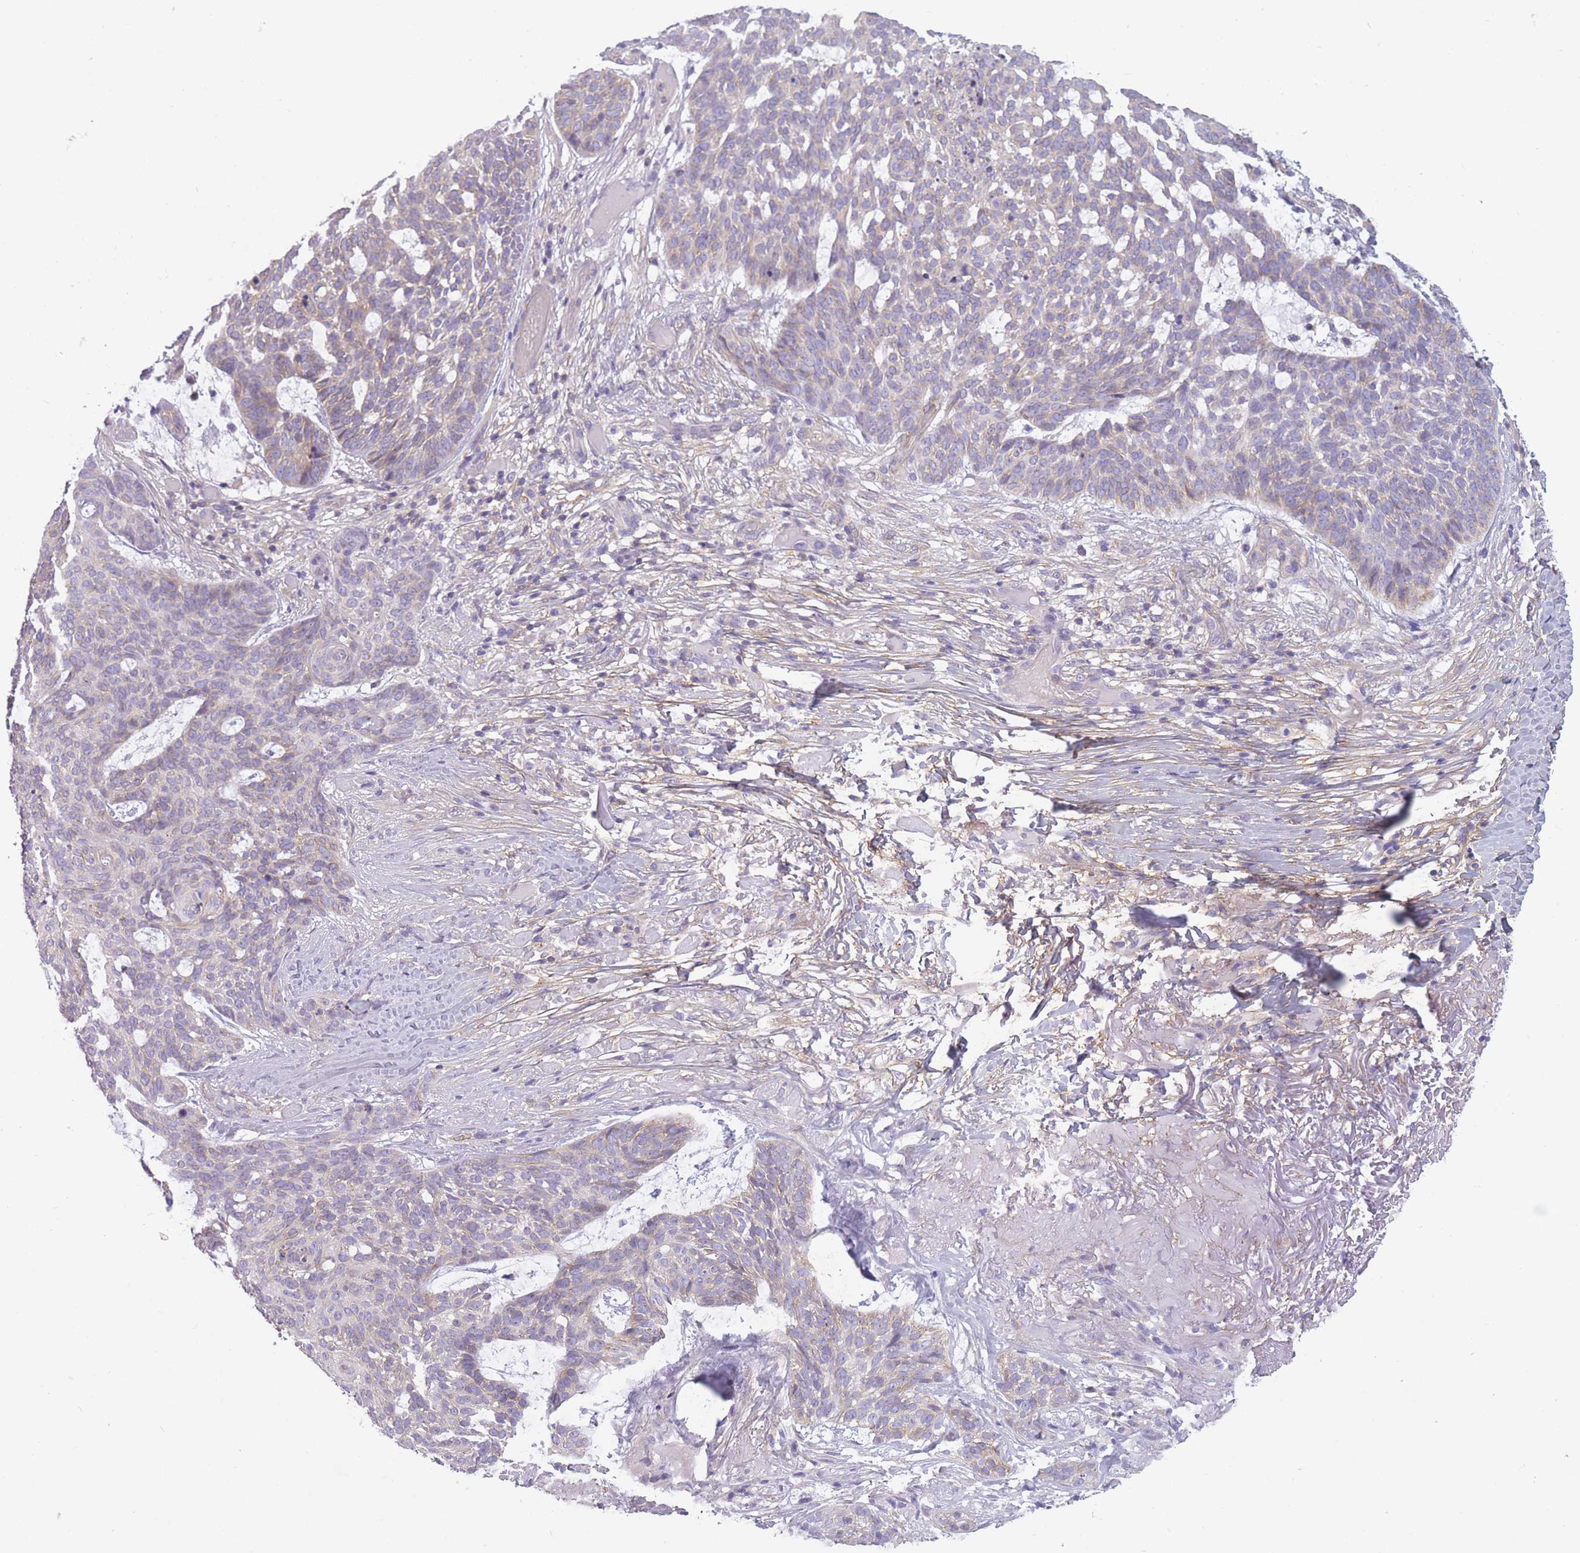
{"staining": {"intensity": "negative", "quantity": "none", "location": "none"}, "tissue": "skin cancer", "cell_type": "Tumor cells", "image_type": "cancer", "snomed": [{"axis": "morphology", "description": "Basal cell carcinoma"}, {"axis": "topography", "description": "Skin"}], "caption": "Immunohistochemistry (IHC) image of neoplastic tissue: human skin cancer (basal cell carcinoma) stained with DAB demonstrates no significant protein positivity in tumor cells. The staining was performed using DAB (3,3'-diaminobenzidine) to visualize the protein expression in brown, while the nuclei were stained in blue with hematoxylin (Magnification: 20x).", "gene": "ADD1", "patient": {"sex": "female", "age": 89}}